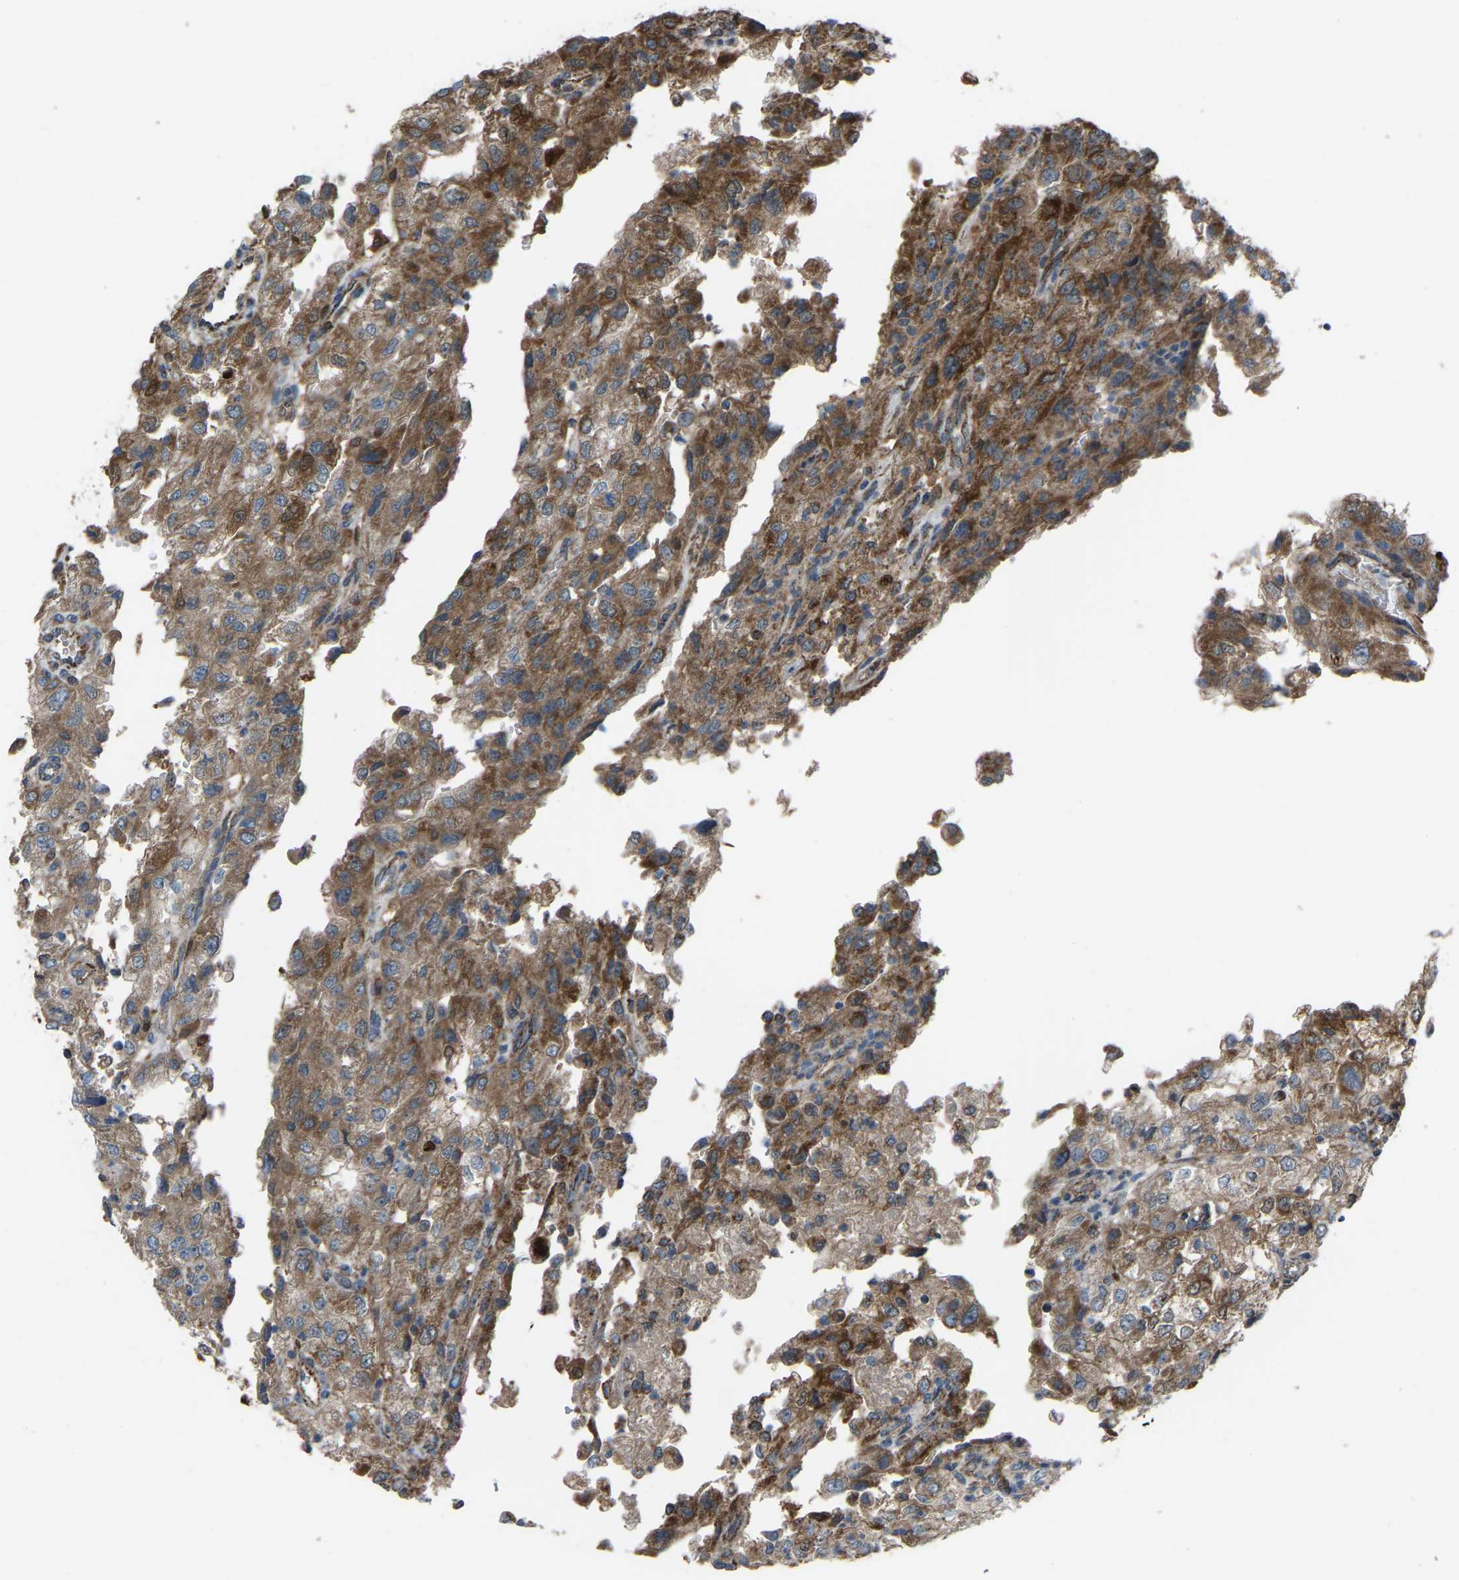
{"staining": {"intensity": "moderate", "quantity": ">75%", "location": "cytoplasmic/membranous"}, "tissue": "renal cancer", "cell_type": "Tumor cells", "image_type": "cancer", "snomed": [{"axis": "morphology", "description": "Adenocarcinoma, NOS"}, {"axis": "topography", "description": "Kidney"}], "caption": "About >75% of tumor cells in renal cancer reveal moderate cytoplasmic/membranous protein expression as visualized by brown immunohistochemical staining.", "gene": "AKR1A1", "patient": {"sex": "female", "age": 54}}